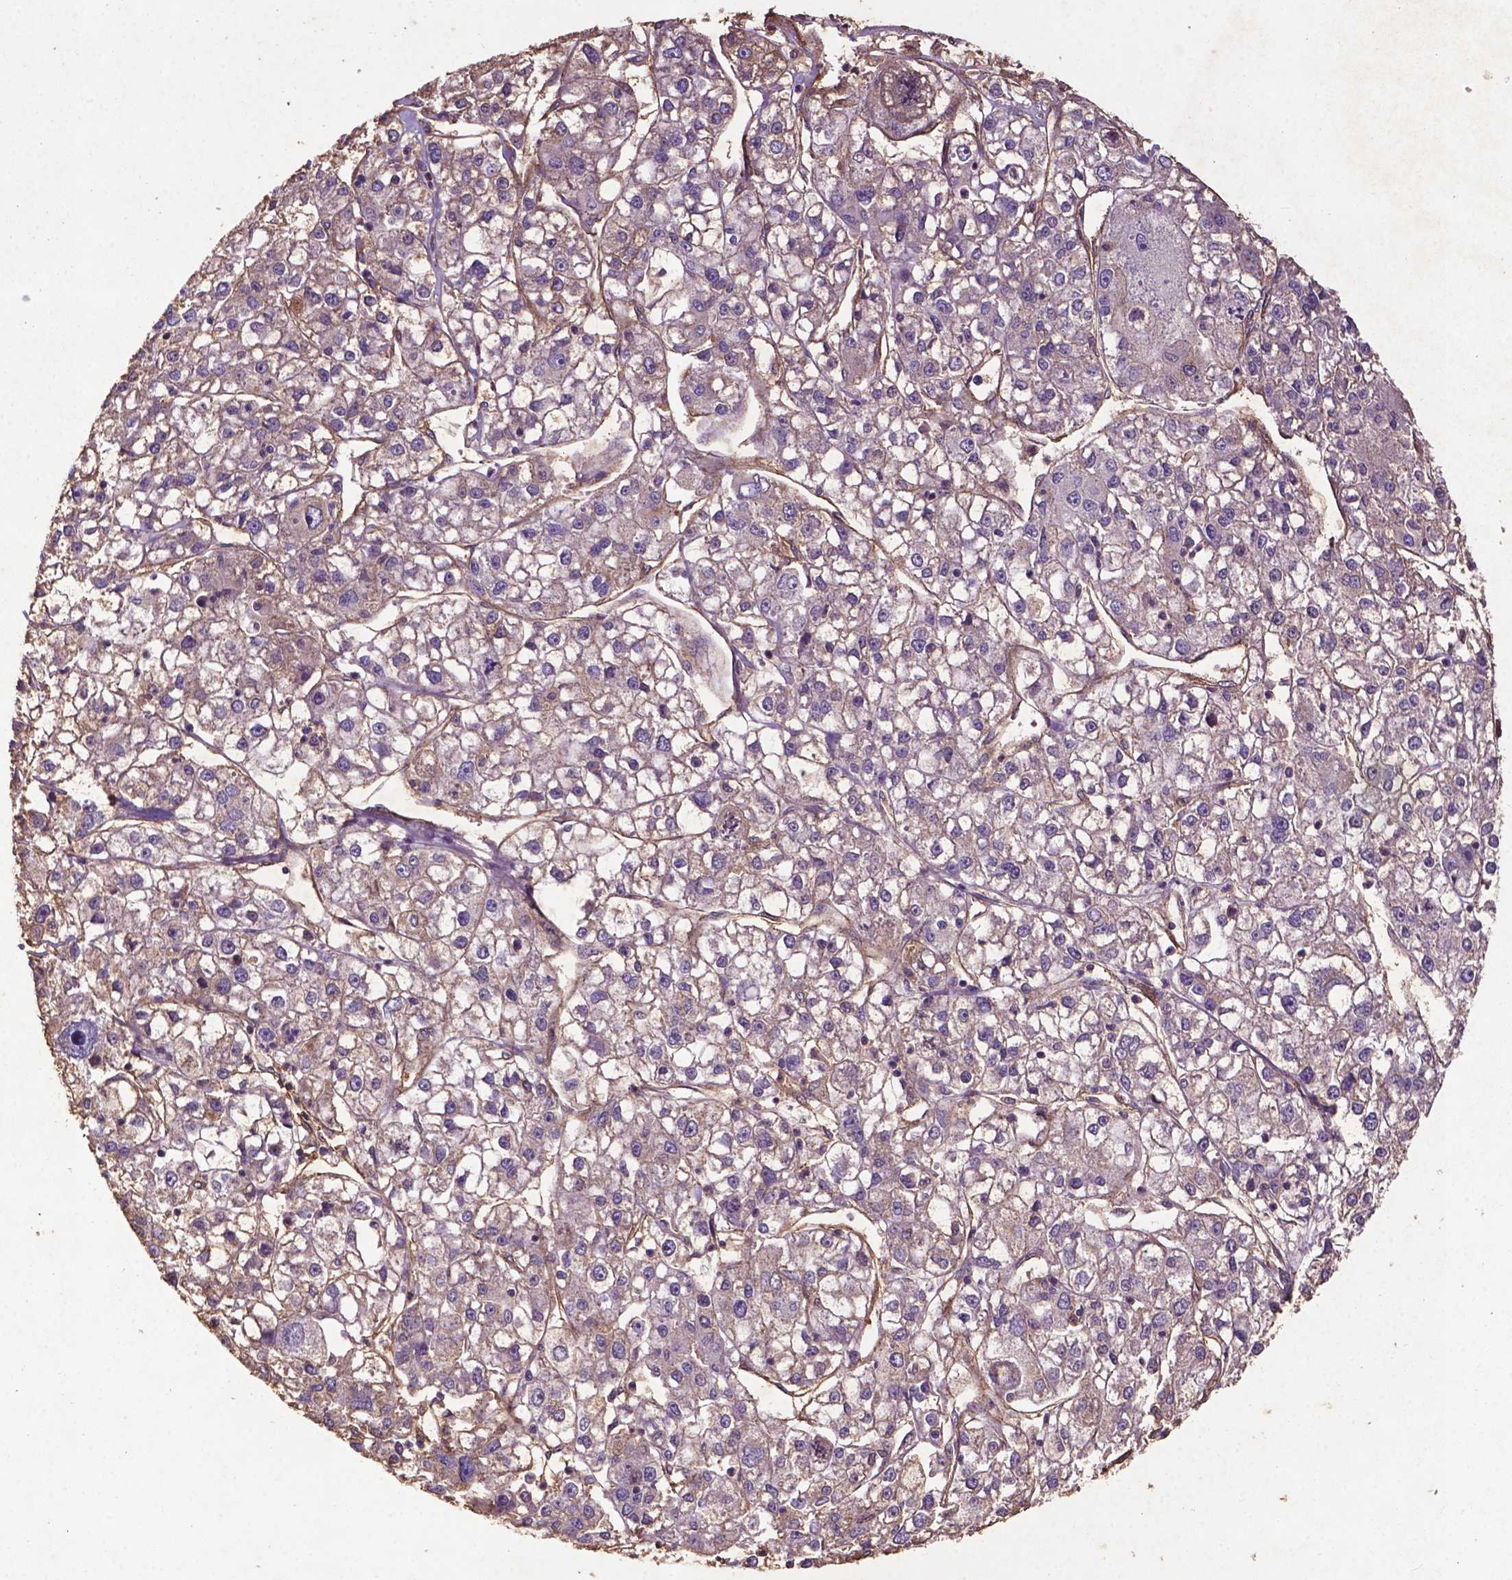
{"staining": {"intensity": "negative", "quantity": "none", "location": "none"}, "tissue": "liver cancer", "cell_type": "Tumor cells", "image_type": "cancer", "snomed": [{"axis": "morphology", "description": "Carcinoma, Hepatocellular, NOS"}, {"axis": "topography", "description": "Liver"}], "caption": "High magnification brightfield microscopy of hepatocellular carcinoma (liver) stained with DAB (brown) and counterstained with hematoxylin (blue): tumor cells show no significant staining.", "gene": "RRAS", "patient": {"sex": "male", "age": 56}}